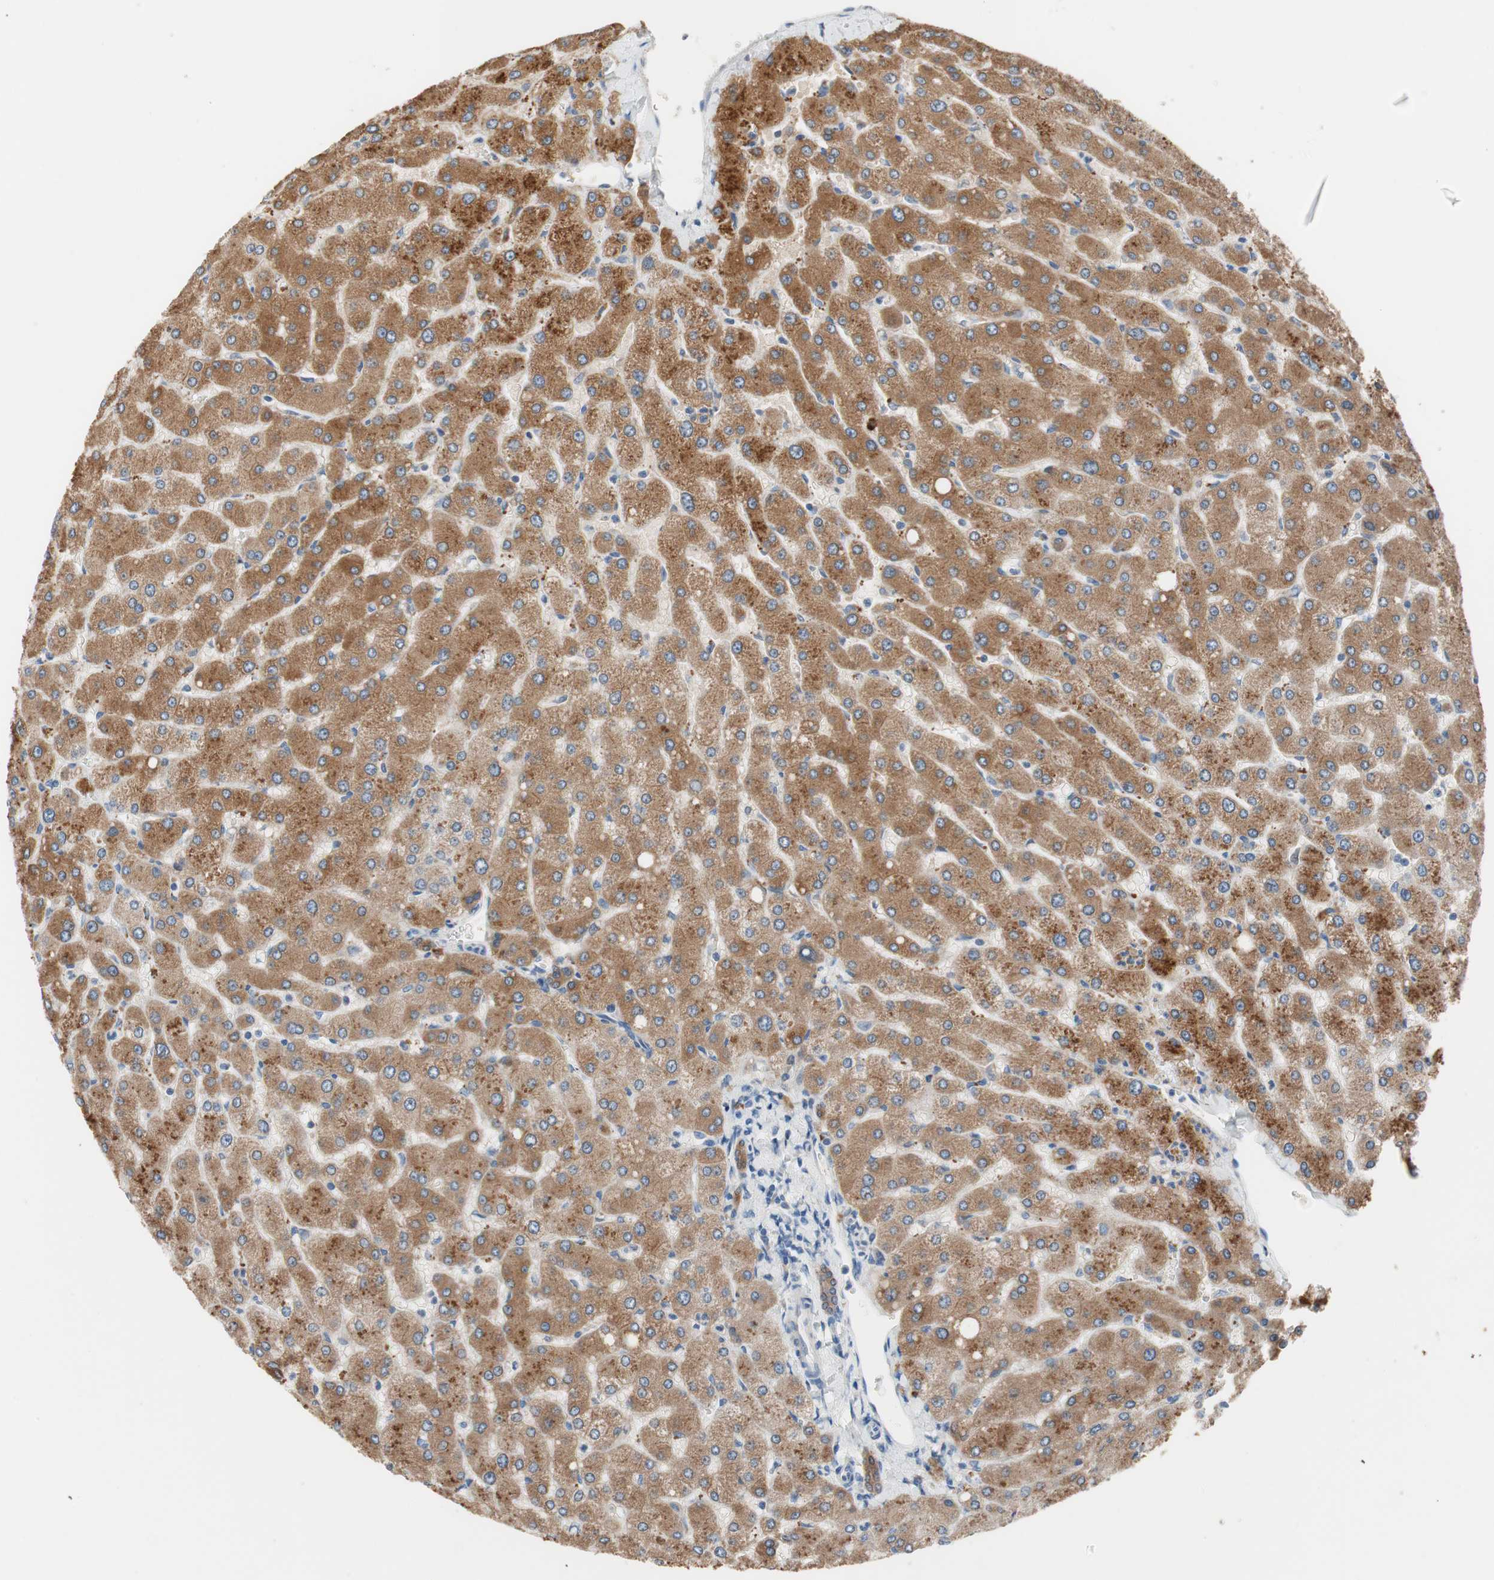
{"staining": {"intensity": "moderate", "quantity": ">75%", "location": "cytoplasmic/membranous"}, "tissue": "liver", "cell_type": "Cholangiocytes", "image_type": "normal", "snomed": [{"axis": "morphology", "description": "Normal tissue, NOS"}, {"axis": "topography", "description": "Liver"}], "caption": "Protein staining of normal liver shows moderate cytoplasmic/membranous staining in approximately >75% of cholangiocytes. (DAB (3,3'-diaminobenzidine) = brown stain, brightfield microscopy at high magnification).", "gene": "PDZK1", "patient": {"sex": "male", "age": 55}}